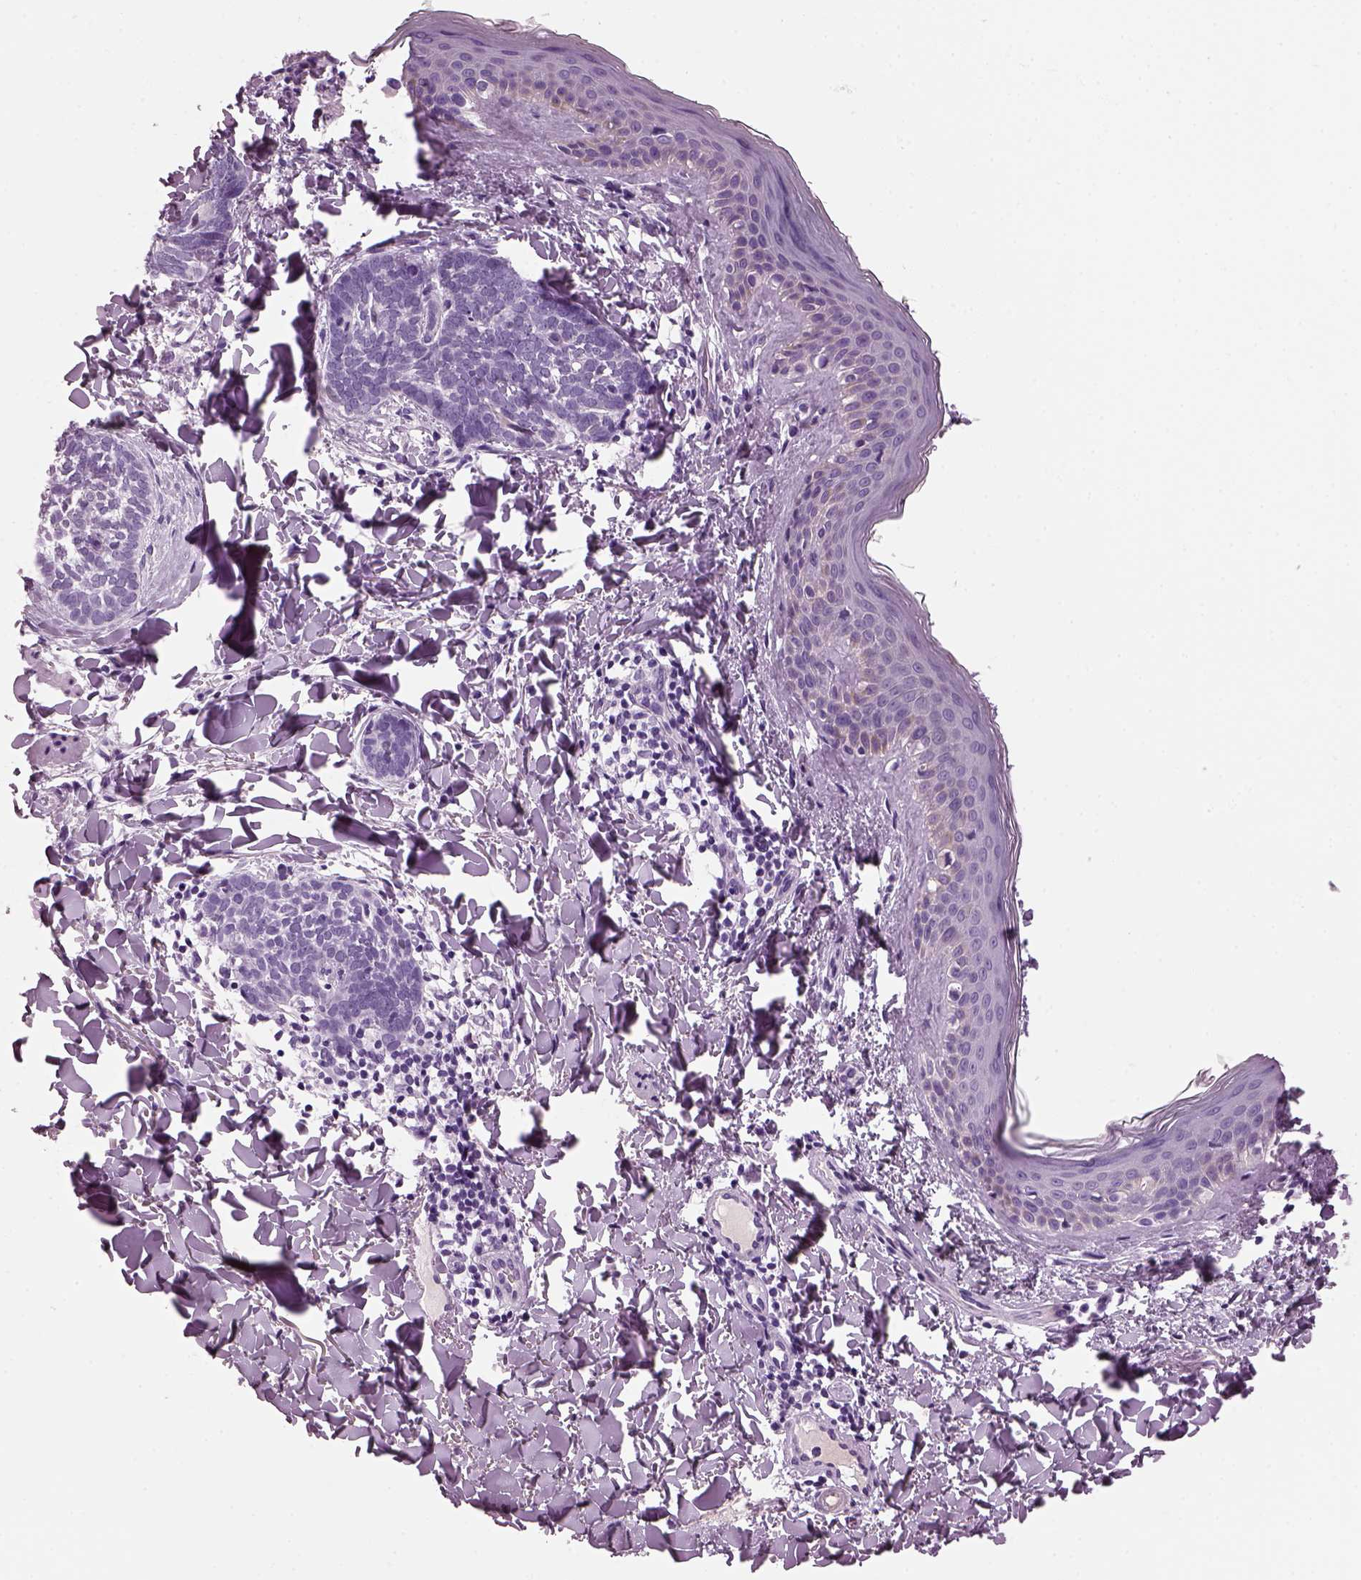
{"staining": {"intensity": "negative", "quantity": "none", "location": "none"}, "tissue": "skin cancer", "cell_type": "Tumor cells", "image_type": "cancer", "snomed": [{"axis": "morphology", "description": "Normal tissue, NOS"}, {"axis": "morphology", "description": "Basal cell carcinoma"}, {"axis": "topography", "description": "Skin"}], "caption": "This is an IHC photomicrograph of human skin basal cell carcinoma. There is no positivity in tumor cells.", "gene": "KRTAP3-2", "patient": {"sex": "male", "age": 46}}